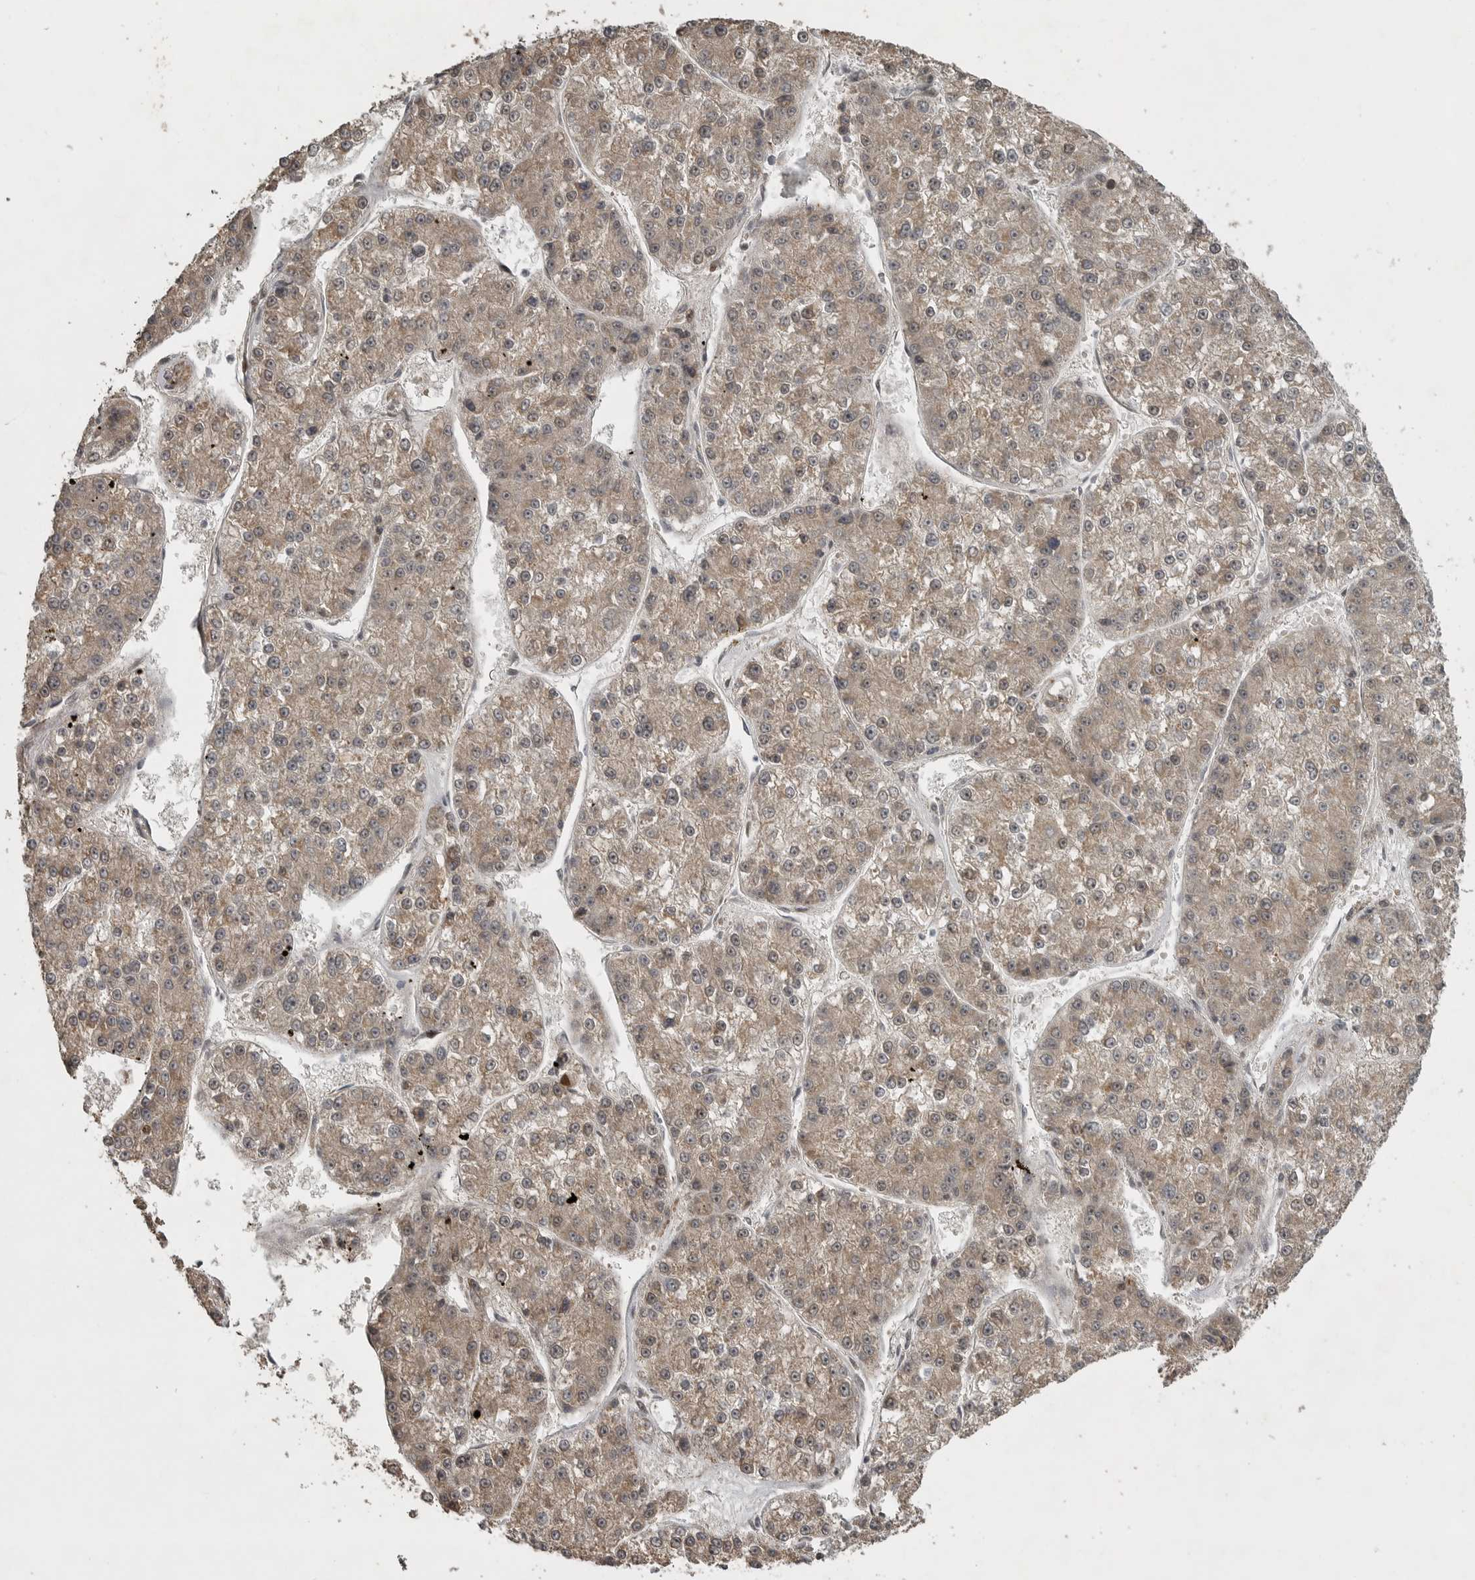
{"staining": {"intensity": "weak", "quantity": ">75%", "location": "cytoplasmic/membranous"}, "tissue": "liver cancer", "cell_type": "Tumor cells", "image_type": "cancer", "snomed": [{"axis": "morphology", "description": "Carcinoma, Hepatocellular, NOS"}, {"axis": "topography", "description": "Liver"}], "caption": "Liver cancer (hepatocellular carcinoma) tissue demonstrates weak cytoplasmic/membranous positivity in about >75% of tumor cells", "gene": "LLGL1", "patient": {"sex": "female", "age": 73}}